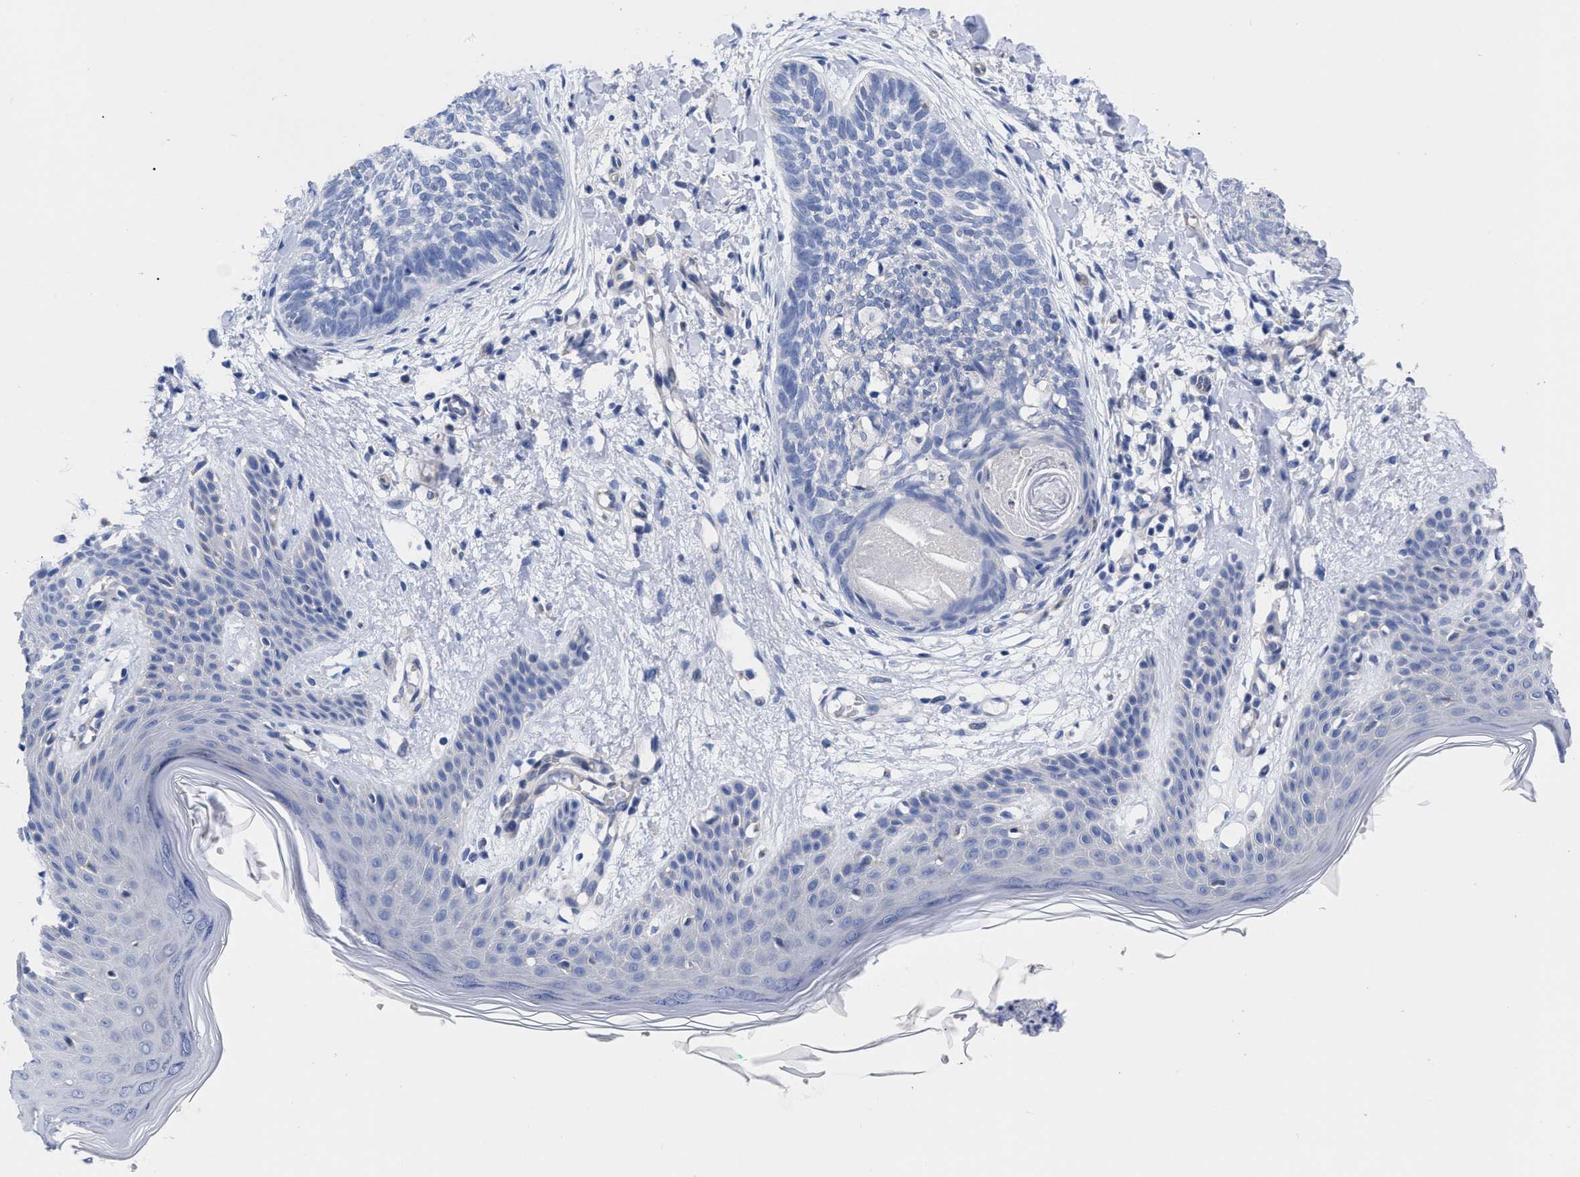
{"staining": {"intensity": "negative", "quantity": "none", "location": "none"}, "tissue": "skin cancer", "cell_type": "Tumor cells", "image_type": "cancer", "snomed": [{"axis": "morphology", "description": "Basal cell carcinoma"}, {"axis": "topography", "description": "Skin"}], "caption": "Immunohistochemical staining of skin cancer displays no significant expression in tumor cells. The staining is performed using DAB brown chromogen with nuclei counter-stained in using hematoxylin.", "gene": "IRAG2", "patient": {"sex": "female", "age": 59}}